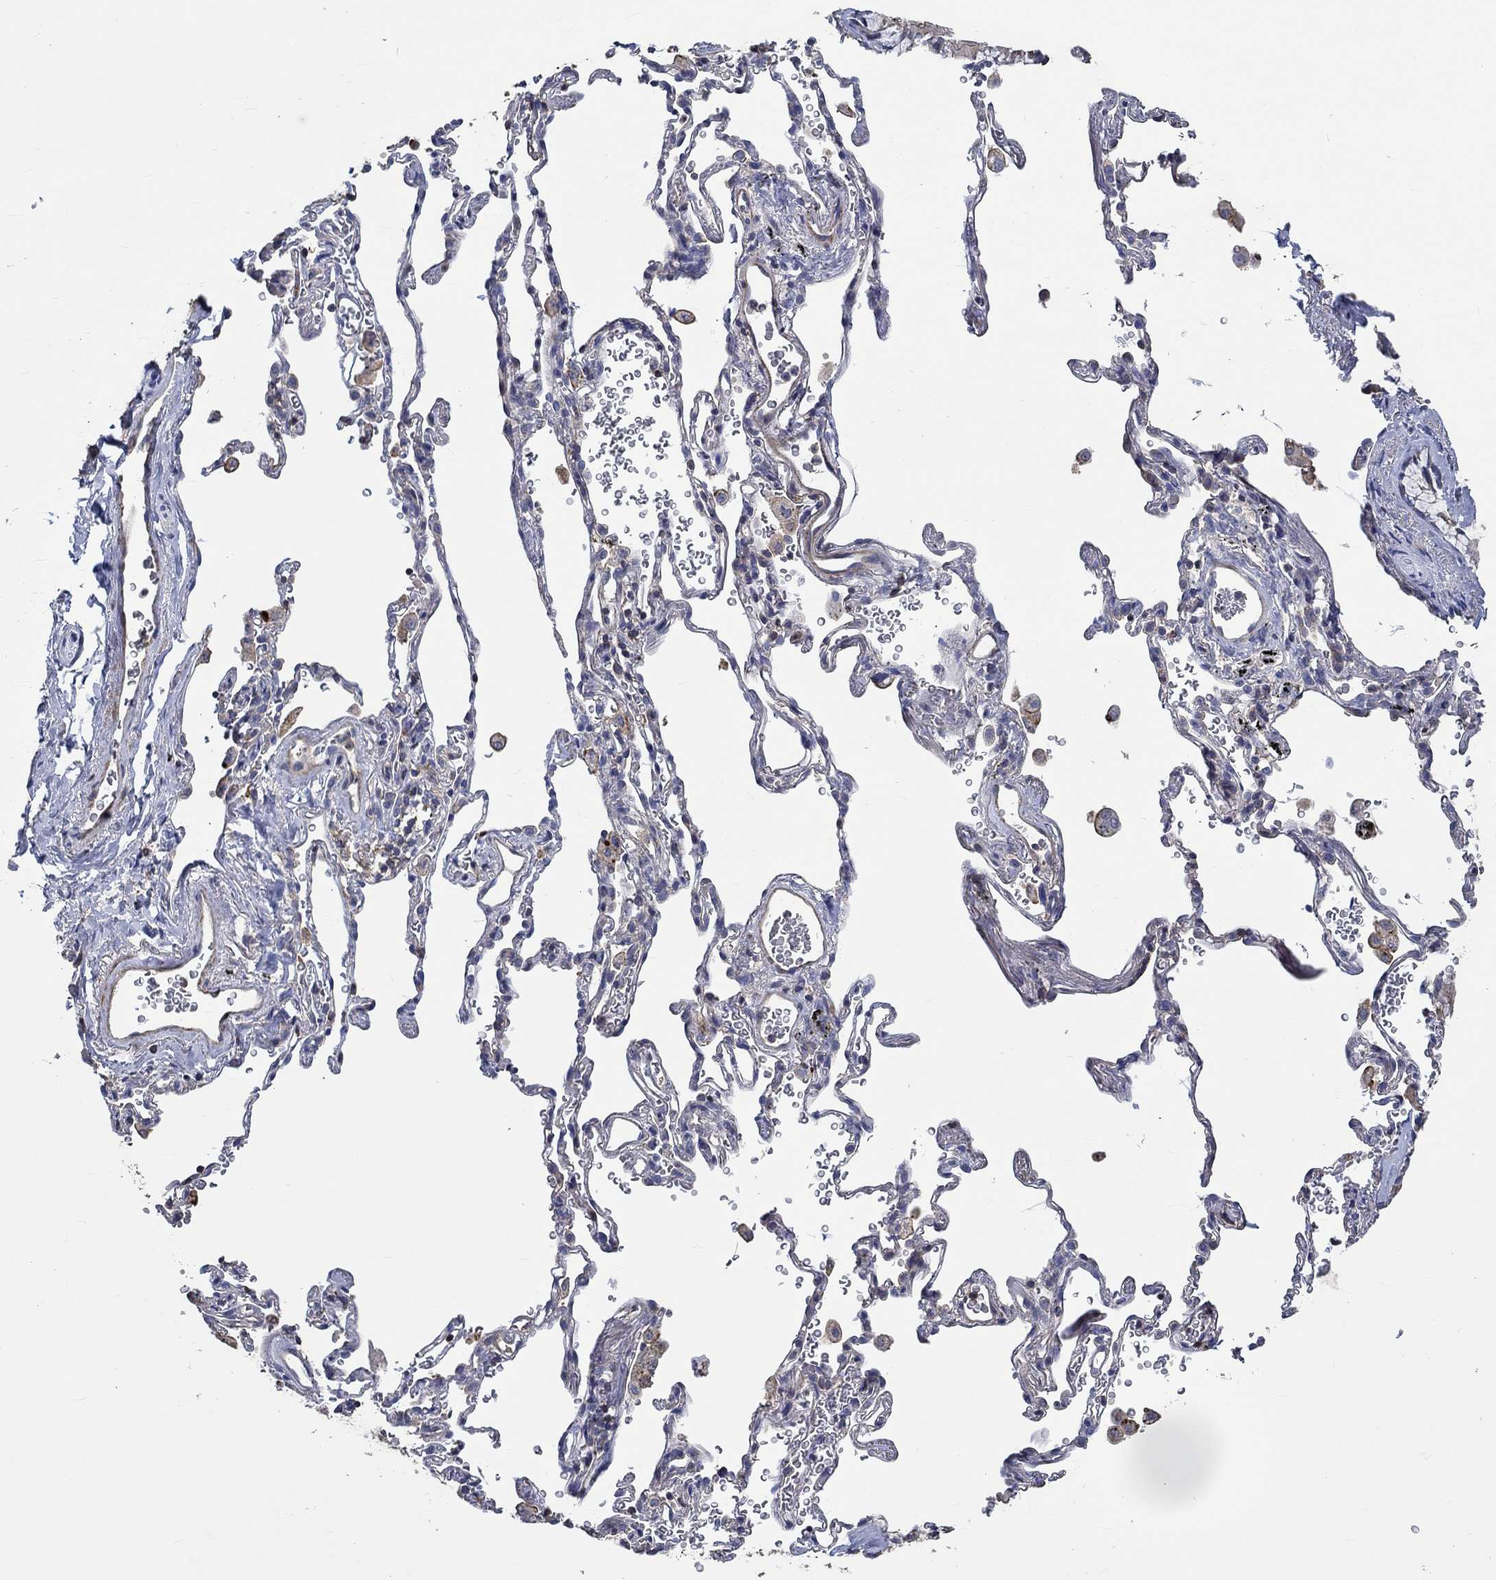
{"staining": {"intensity": "negative", "quantity": "none", "location": "none"}, "tissue": "adipose tissue", "cell_type": "Adipocytes", "image_type": "normal", "snomed": [{"axis": "morphology", "description": "Normal tissue, NOS"}, {"axis": "morphology", "description": "Adenocarcinoma, NOS"}, {"axis": "topography", "description": "Cartilage tissue"}, {"axis": "topography", "description": "Lung"}], "caption": "Protein analysis of benign adipose tissue reveals no significant staining in adipocytes. The staining is performed using DAB brown chromogen with nuclei counter-stained in using hematoxylin.", "gene": "TNFAIP8L3", "patient": {"sex": "male", "age": 59}}